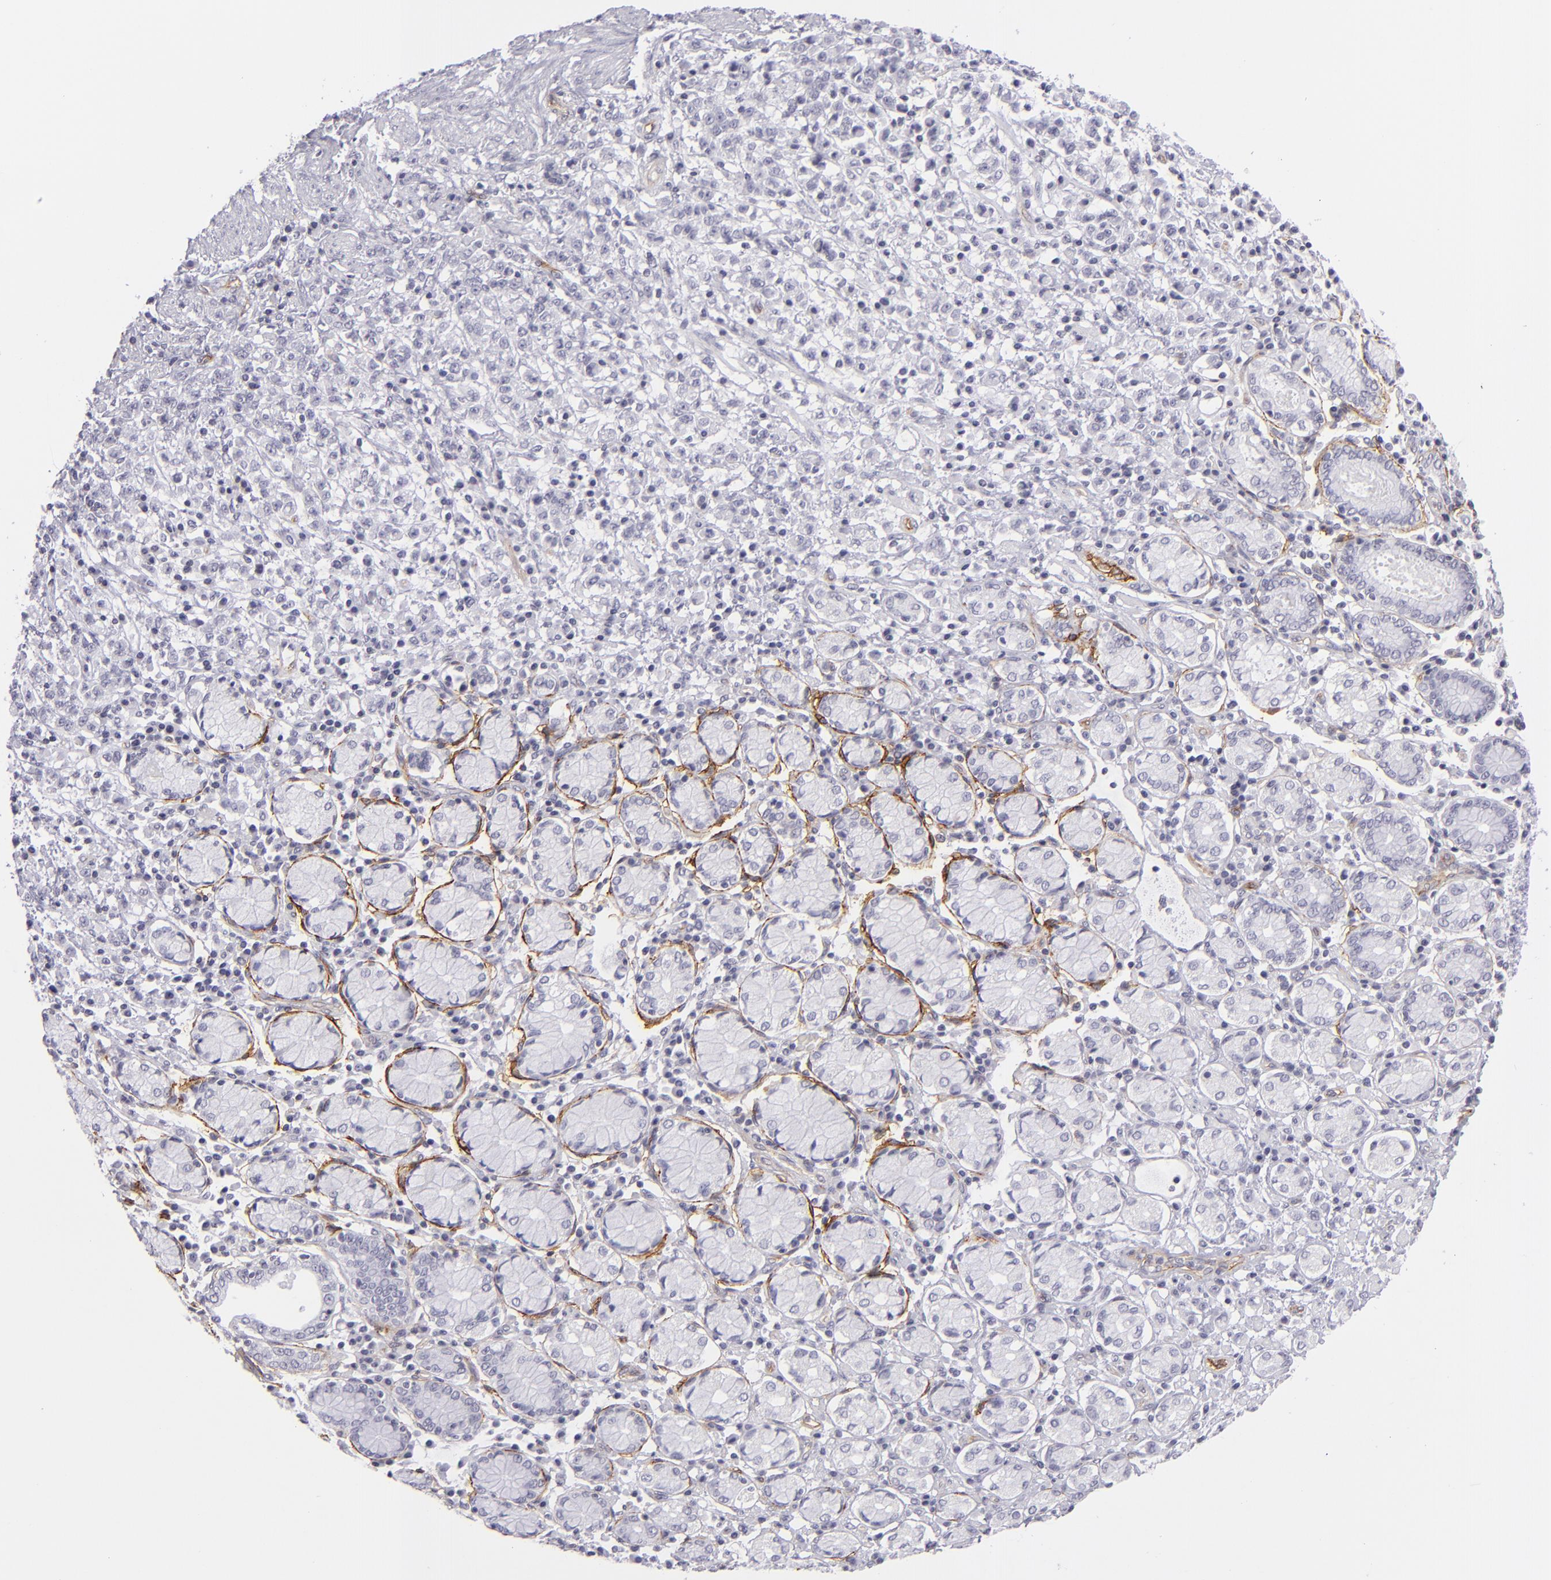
{"staining": {"intensity": "negative", "quantity": "none", "location": "none"}, "tissue": "stomach cancer", "cell_type": "Tumor cells", "image_type": "cancer", "snomed": [{"axis": "morphology", "description": "Adenocarcinoma, NOS"}, {"axis": "topography", "description": "Stomach, lower"}], "caption": "Tumor cells are negative for brown protein staining in adenocarcinoma (stomach).", "gene": "THBD", "patient": {"sex": "male", "age": 88}}